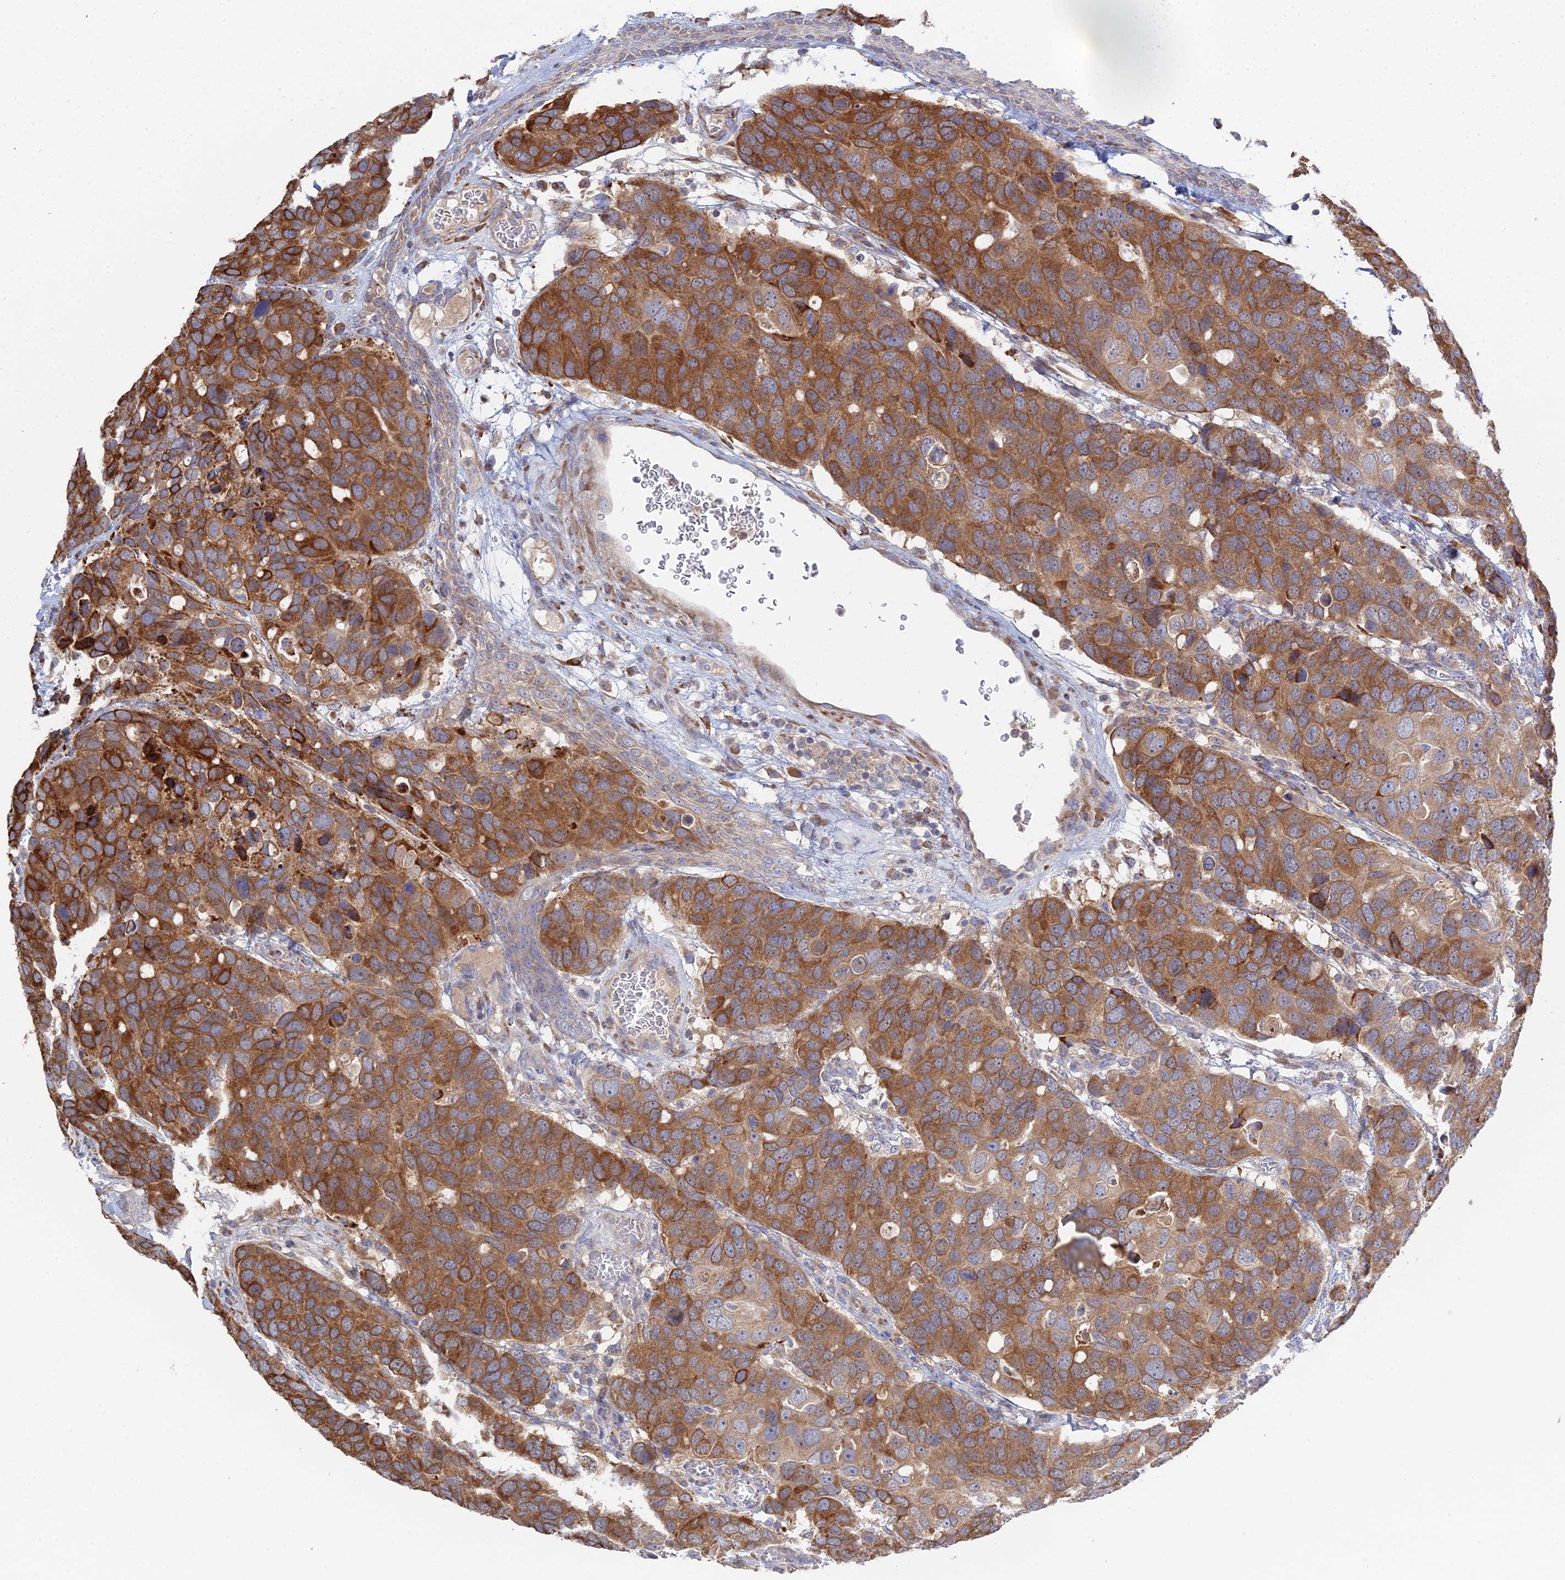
{"staining": {"intensity": "strong", "quantity": ">75%", "location": "cytoplasmic/membranous"}, "tissue": "breast cancer", "cell_type": "Tumor cells", "image_type": "cancer", "snomed": [{"axis": "morphology", "description": "Duct carcinoma"}, {"axis": "topography", "description": "Breast"}], "caption": "Immunohistochemistry (IHC) image of neoplastic tissue: human breast cancer (intraductal carcinoma) stained using IHC exhibits high levels of strong protein expression localized specifically in the cytoplasmic/membranous of tumor cells, appearing as a cytoplasmic/membranous brown color.", "gene": "TRAPPC6A", "patient": {"sex": "female", "age": 83}}